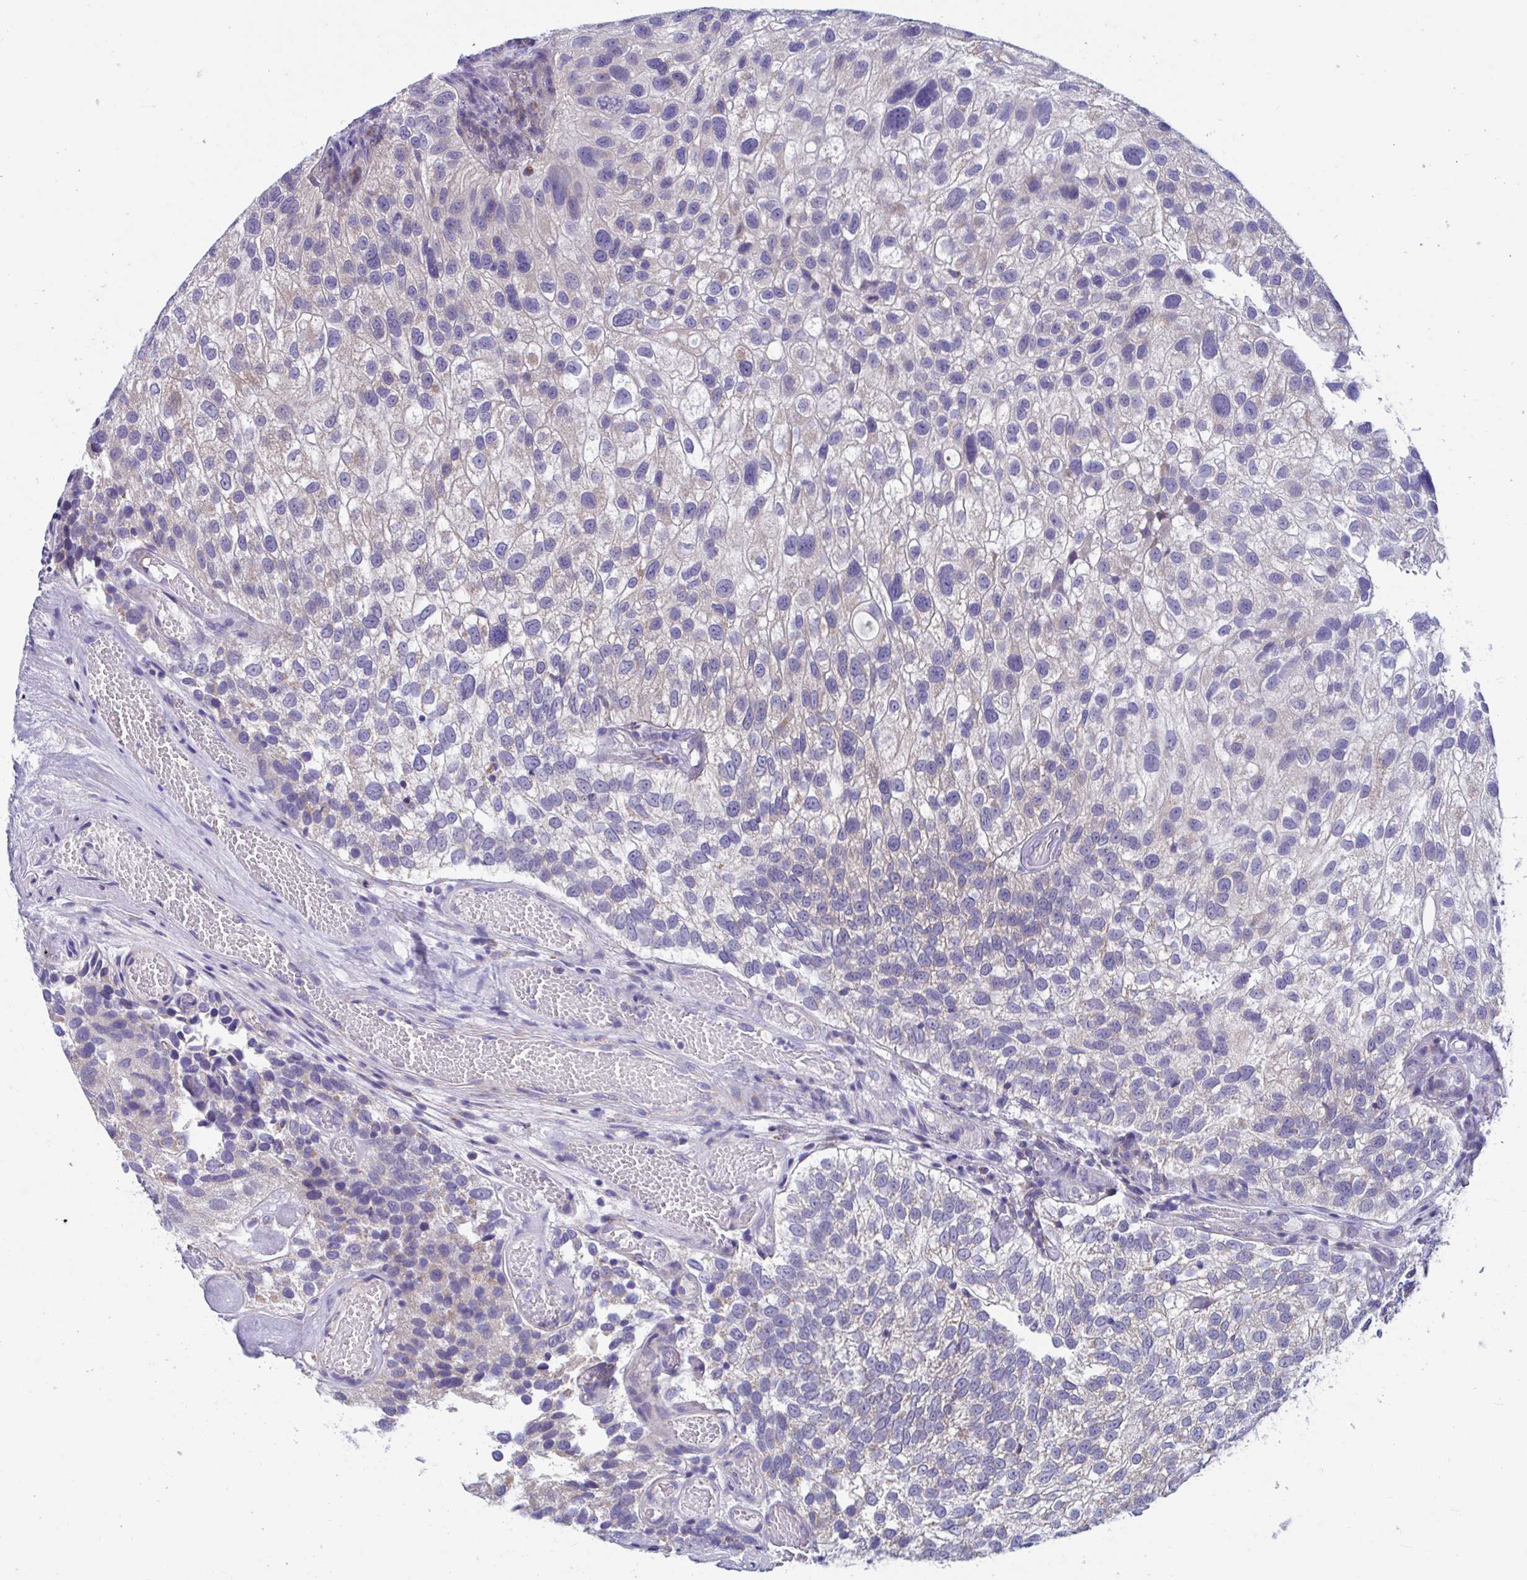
{"staining": {"intensity": "weak", "quantity": "<25%", "location": "cytoplasmic/membranous"}, "tissue": "urothelial cancer", "cell_type": "Tumor cells", "image_type": "cancer", "snomed": [{"axis": "morphology", "description": "Urothelial carcinoma, NOS"}, {"axis": "topography", "description": "Urinary bladder"}], "caption": "DAB (3,3'-diaminobenzidine) immunohistochemical staining of human transitional cell carcinoma shows no significant positivity in tumor cells.", "gene": "OR13A1", "patient": {"sex": "male", "age": 87}}